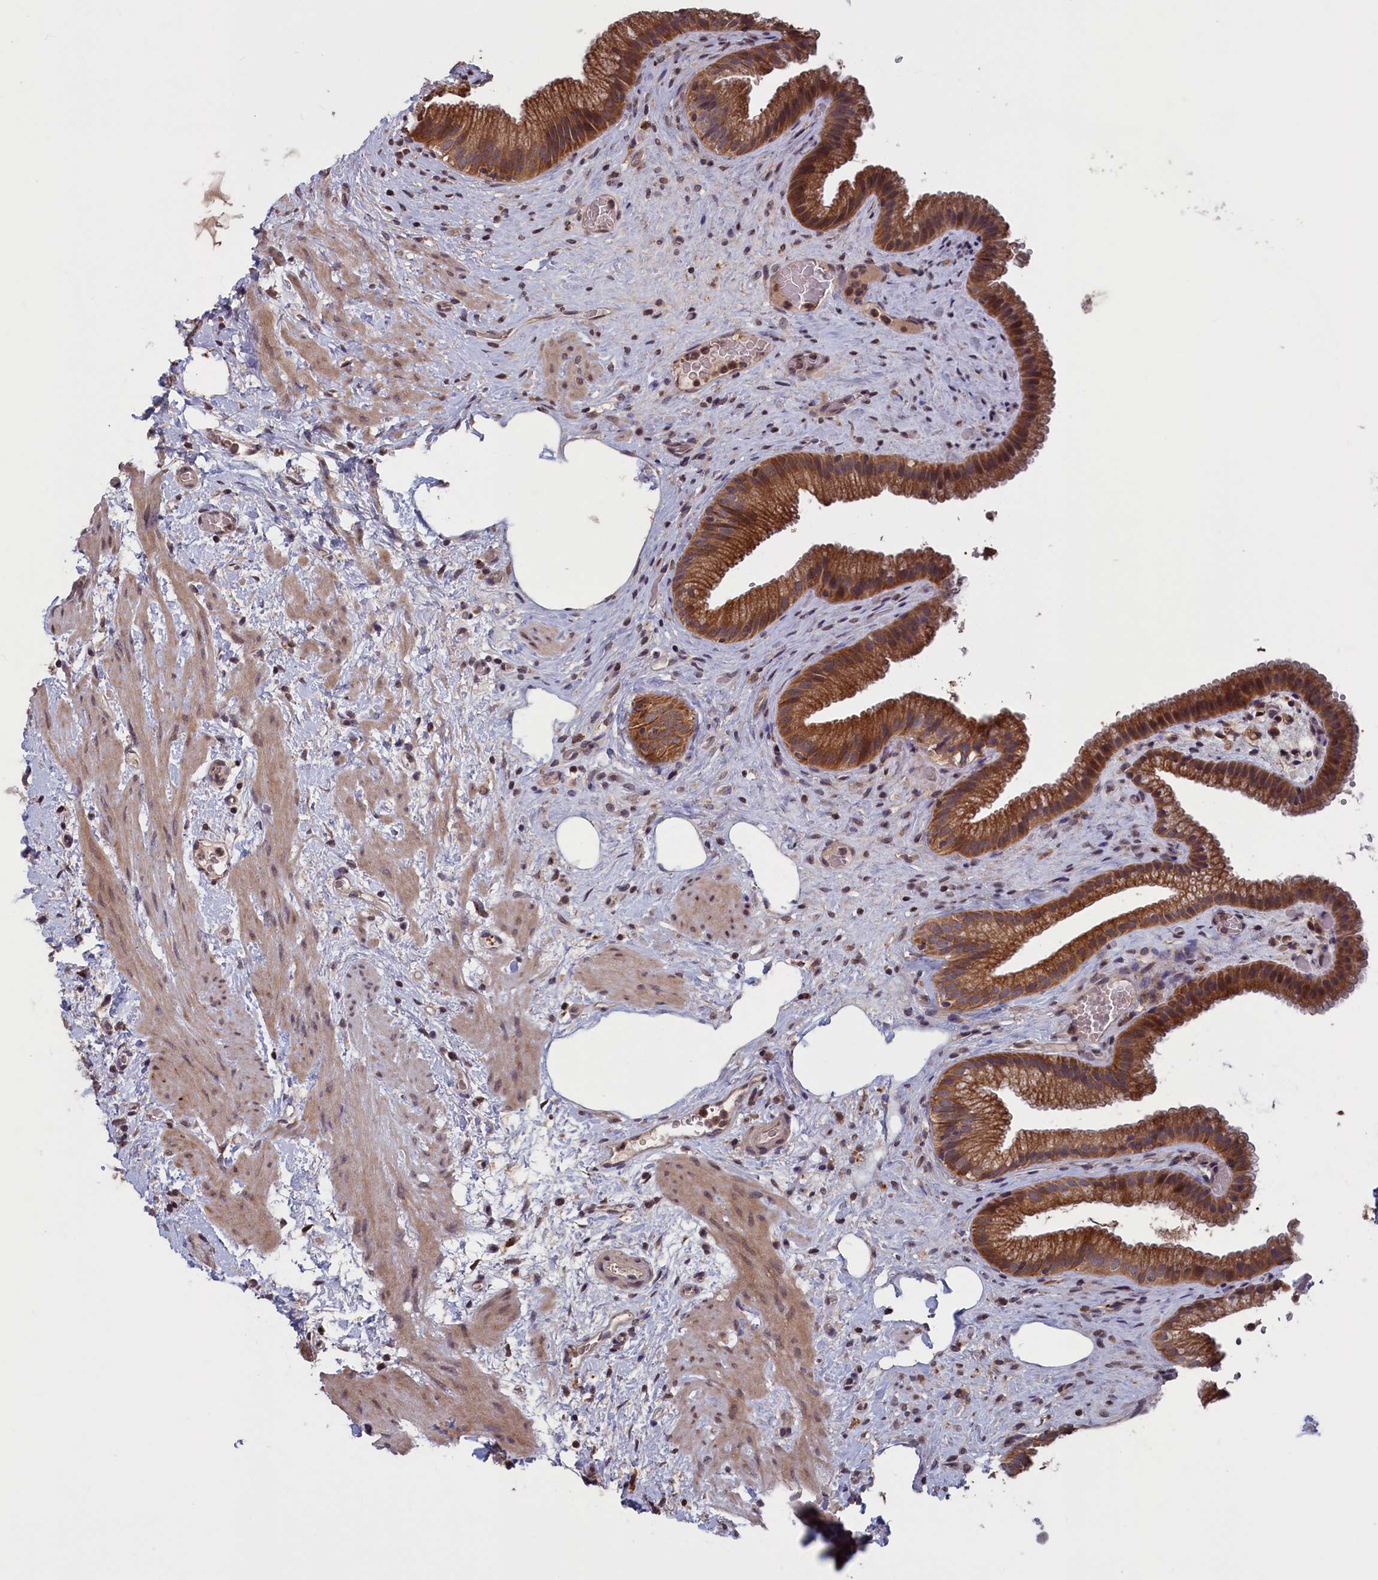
{"staining": {"intensity": "strong", "quantity": ">75%", "location": "cytoplasmic/membranous,nuclear"}, "tissue": "gallbladder", "cell_type": "Glandular cells", "image_type": "normal", "snomed": [{"axis": "morphology", "description": "Normal tissue, NOS"}, {"axis": "morphology", "description": "Inflammation, NOS"}, {"axis": "topography", "description": "Gallbladder"}], "caption": "A photomicrograph of human gallbladder stained for a protein reveals strong cytoplasmic/membranous,nuclear brown staining in glandular cells.", "gene": "CACTIN", "patient": {"sex": "male", "age": 51}}